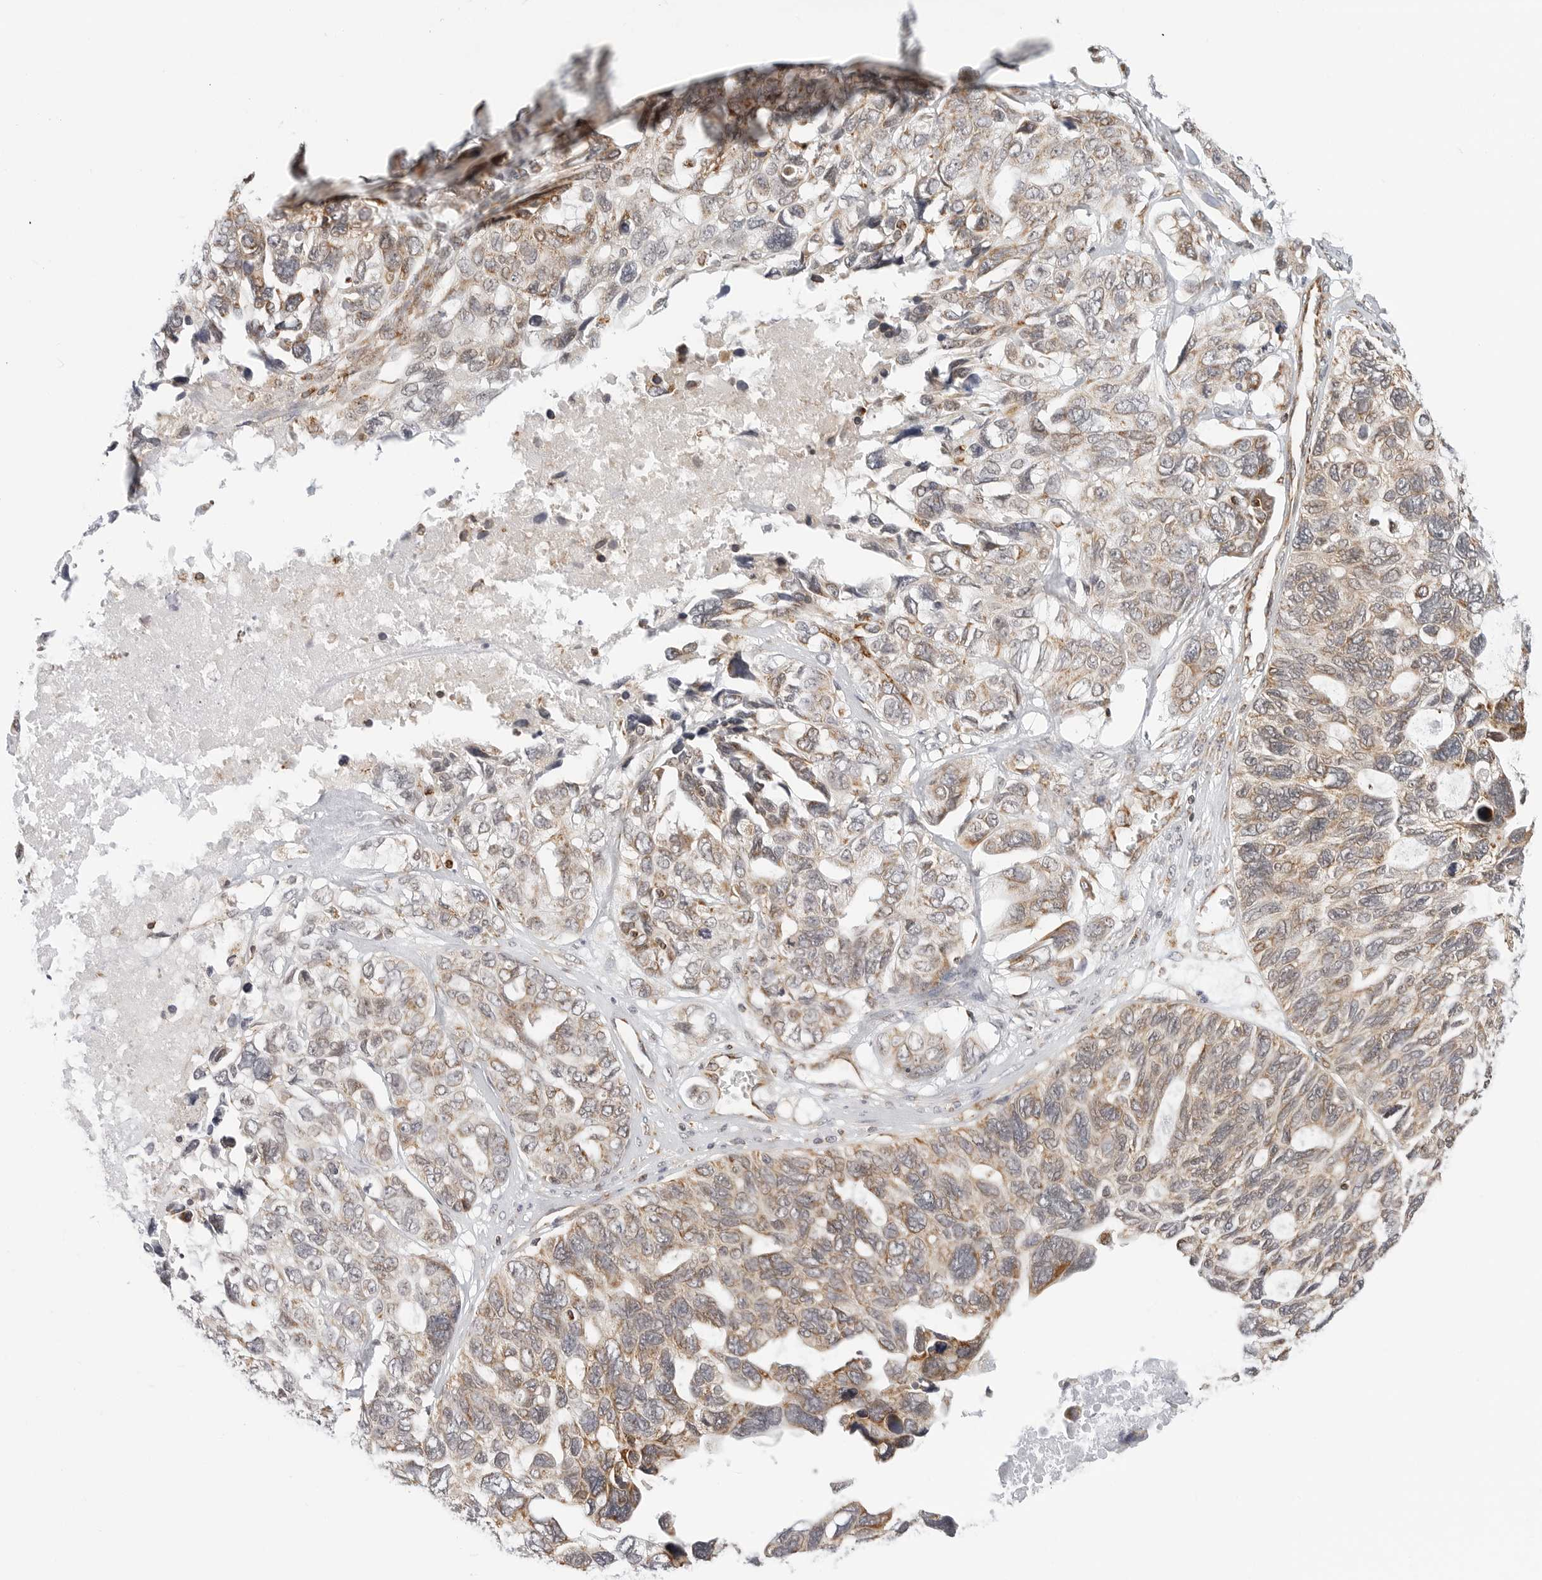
{"staining": {"intensity": "weak", "quantity": "25%-75%", "location": "cytoplasmic/membranous"}, "tissue": "ovarian cancer", "cell_type": "Tumor cells", "image_type": "cancer", "snomed": [{"axis": "morphology", "description": "Cystadenocarcinoma, serous, NOS"}, {"axis": "topography", "description": "Ovary"}], "caption": "Ovarian cancer (serous cystadenocarcinoma) stained with a protein marker demonstrates weak staining in tumor cells.", "gene": "POLR3GL", "patient": {"sex": "female", "age": 79}}